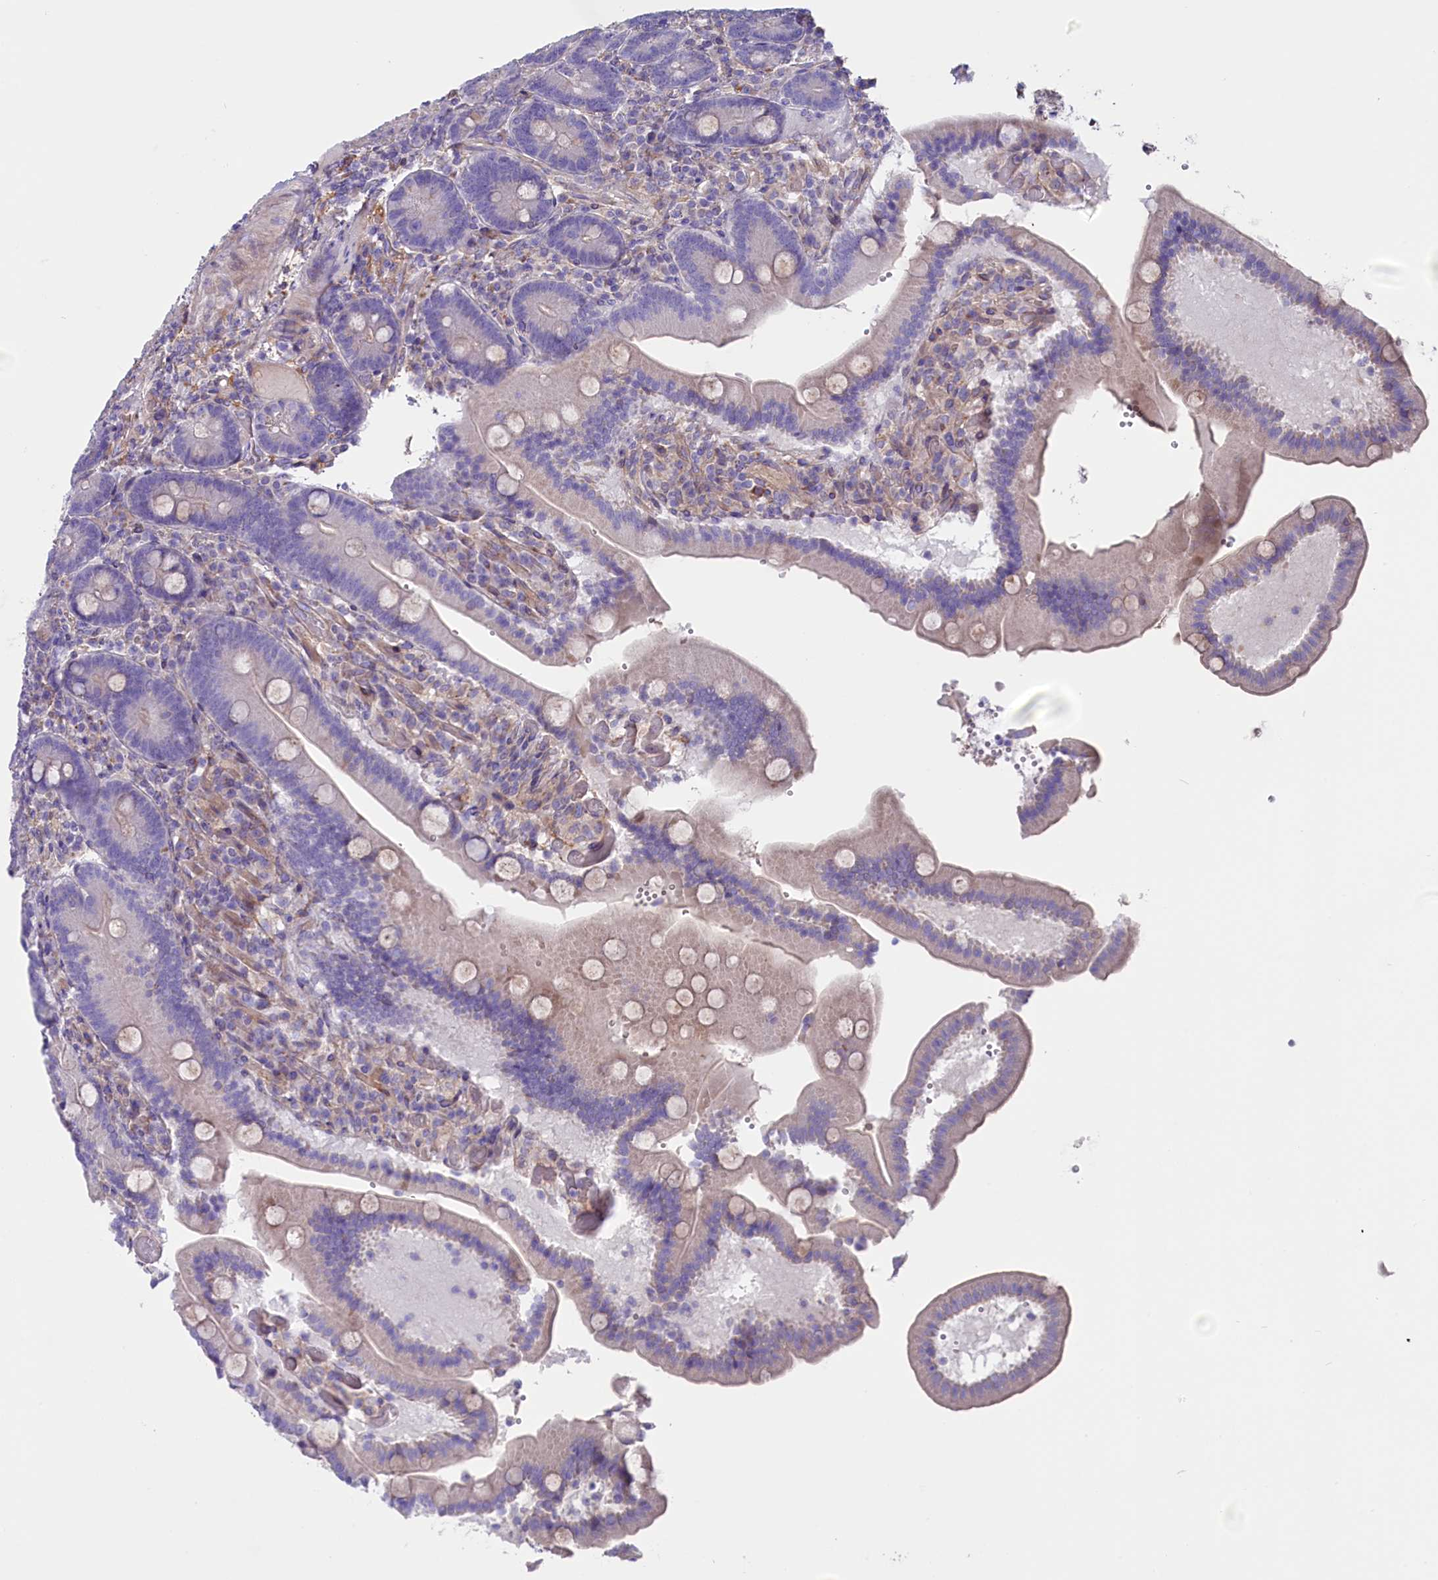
{"staining": {"intensity": "negative", "quantity": "none", "location": "none"}, "tissue": "duodenum", "cell_type": "Glandular cells", "image_type": "normal", "snomed": [{"axis": "morphology", "description": "Normal tissue, NOS"}, {"axis": "topography", "description": "Duodenum"}], "caption": "IHC histopathology image of unremarkable duodenum: human duodenum stained with DAB reveals no significant protein expression in glandular cells.", "gene": "GPR108", "patient": {"sex": "female", "age": 62}}